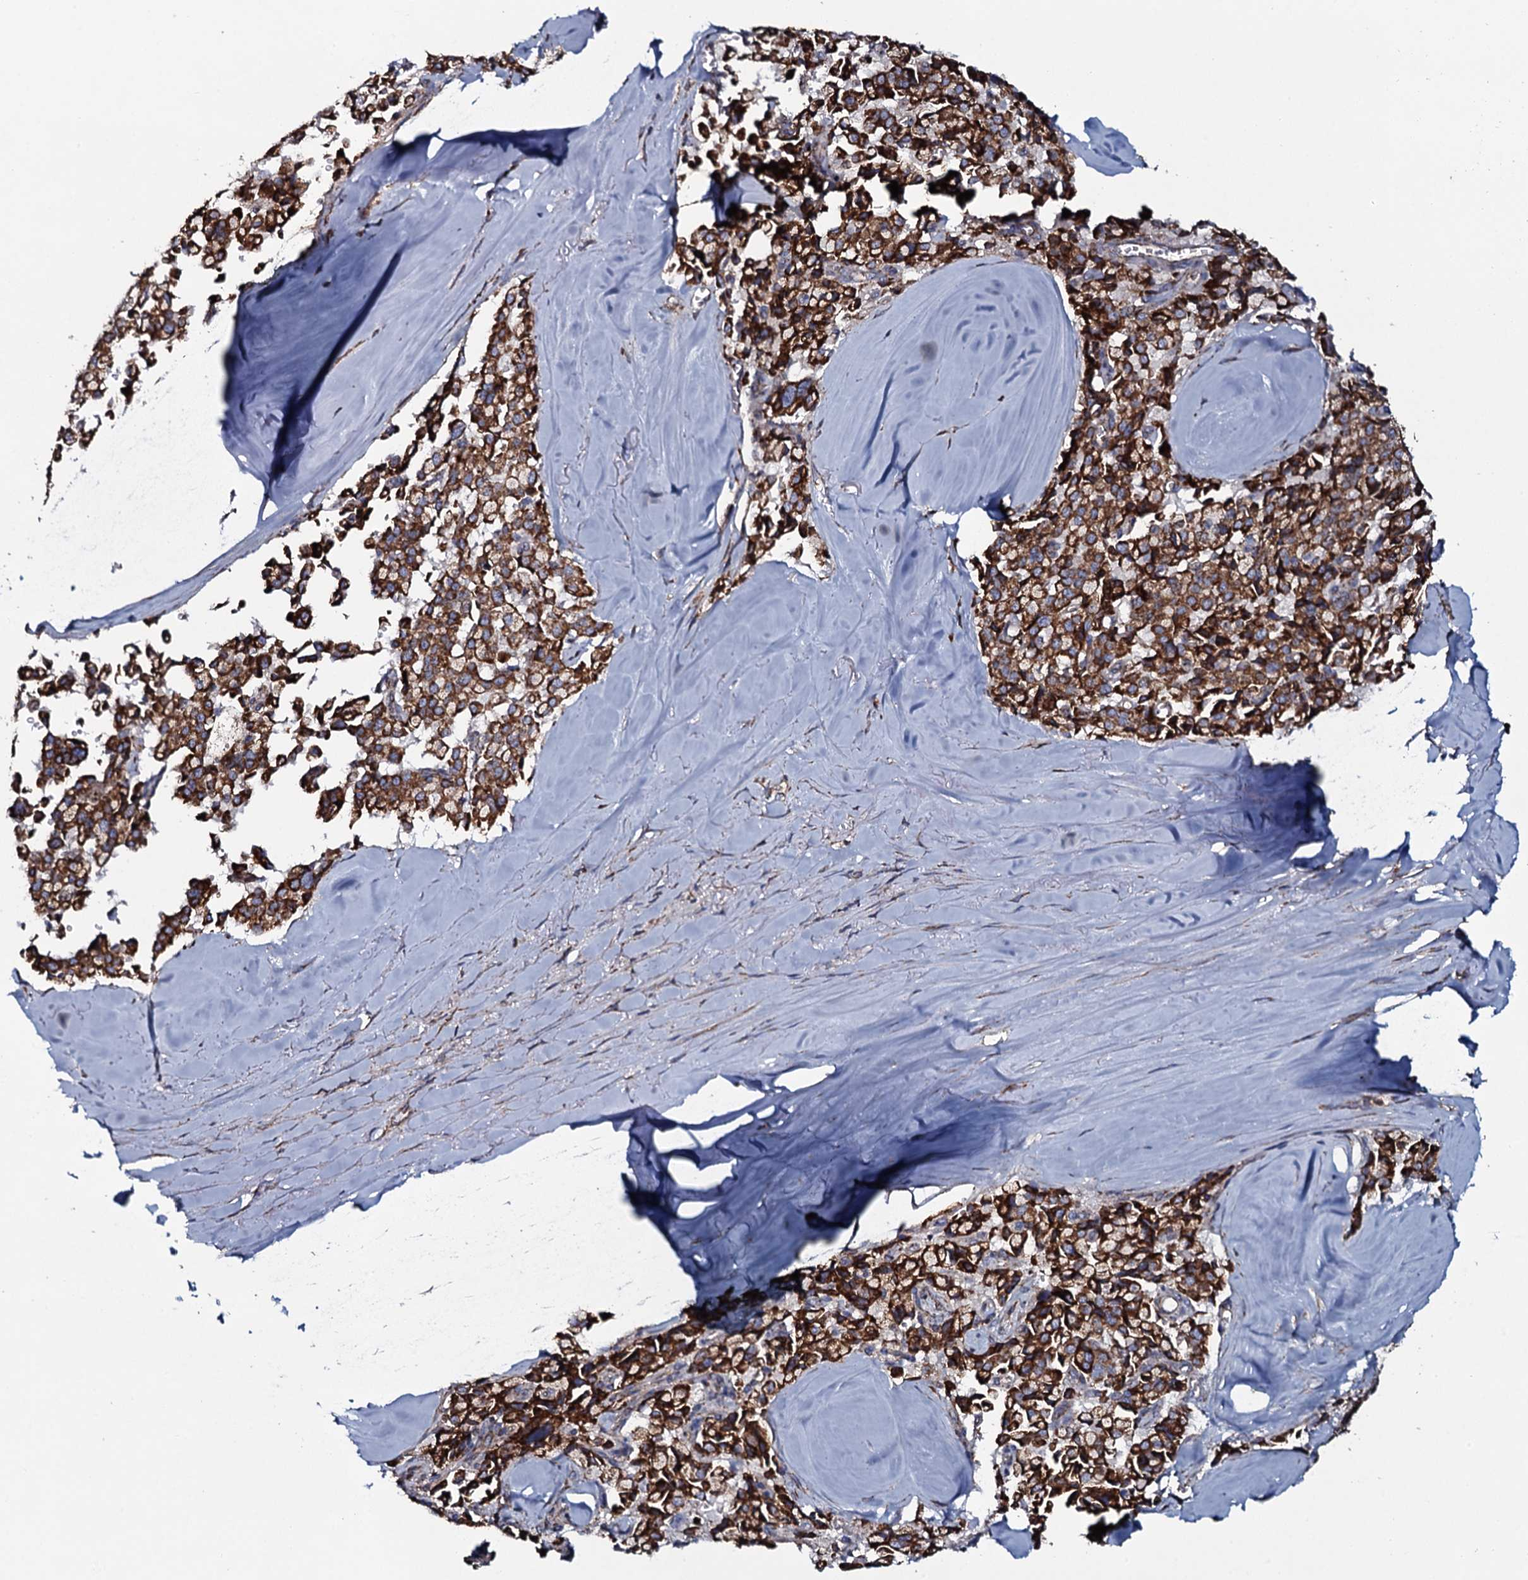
{"staining": {"intensity": "strong", "quantity": ">75%", "location": "cytoplasmic/membranous"}, "tissue": "pancreatic cancer", "cell_type": "Tumor cells", "image_type": "cancer", "snomed": [{"axis": "morphology", "description": "Adenocarcinoma, NOS"}, {"axis": "topography", "description": "Pancreas"}], "caption": "Human pancreatic cancer stained with a brown dye demonstrates strong cytoplasmic/membranous positive expression in about >75% of tumor cells.", "gene": "EVC2", "patient": {"sex": "male", "age": 65}}